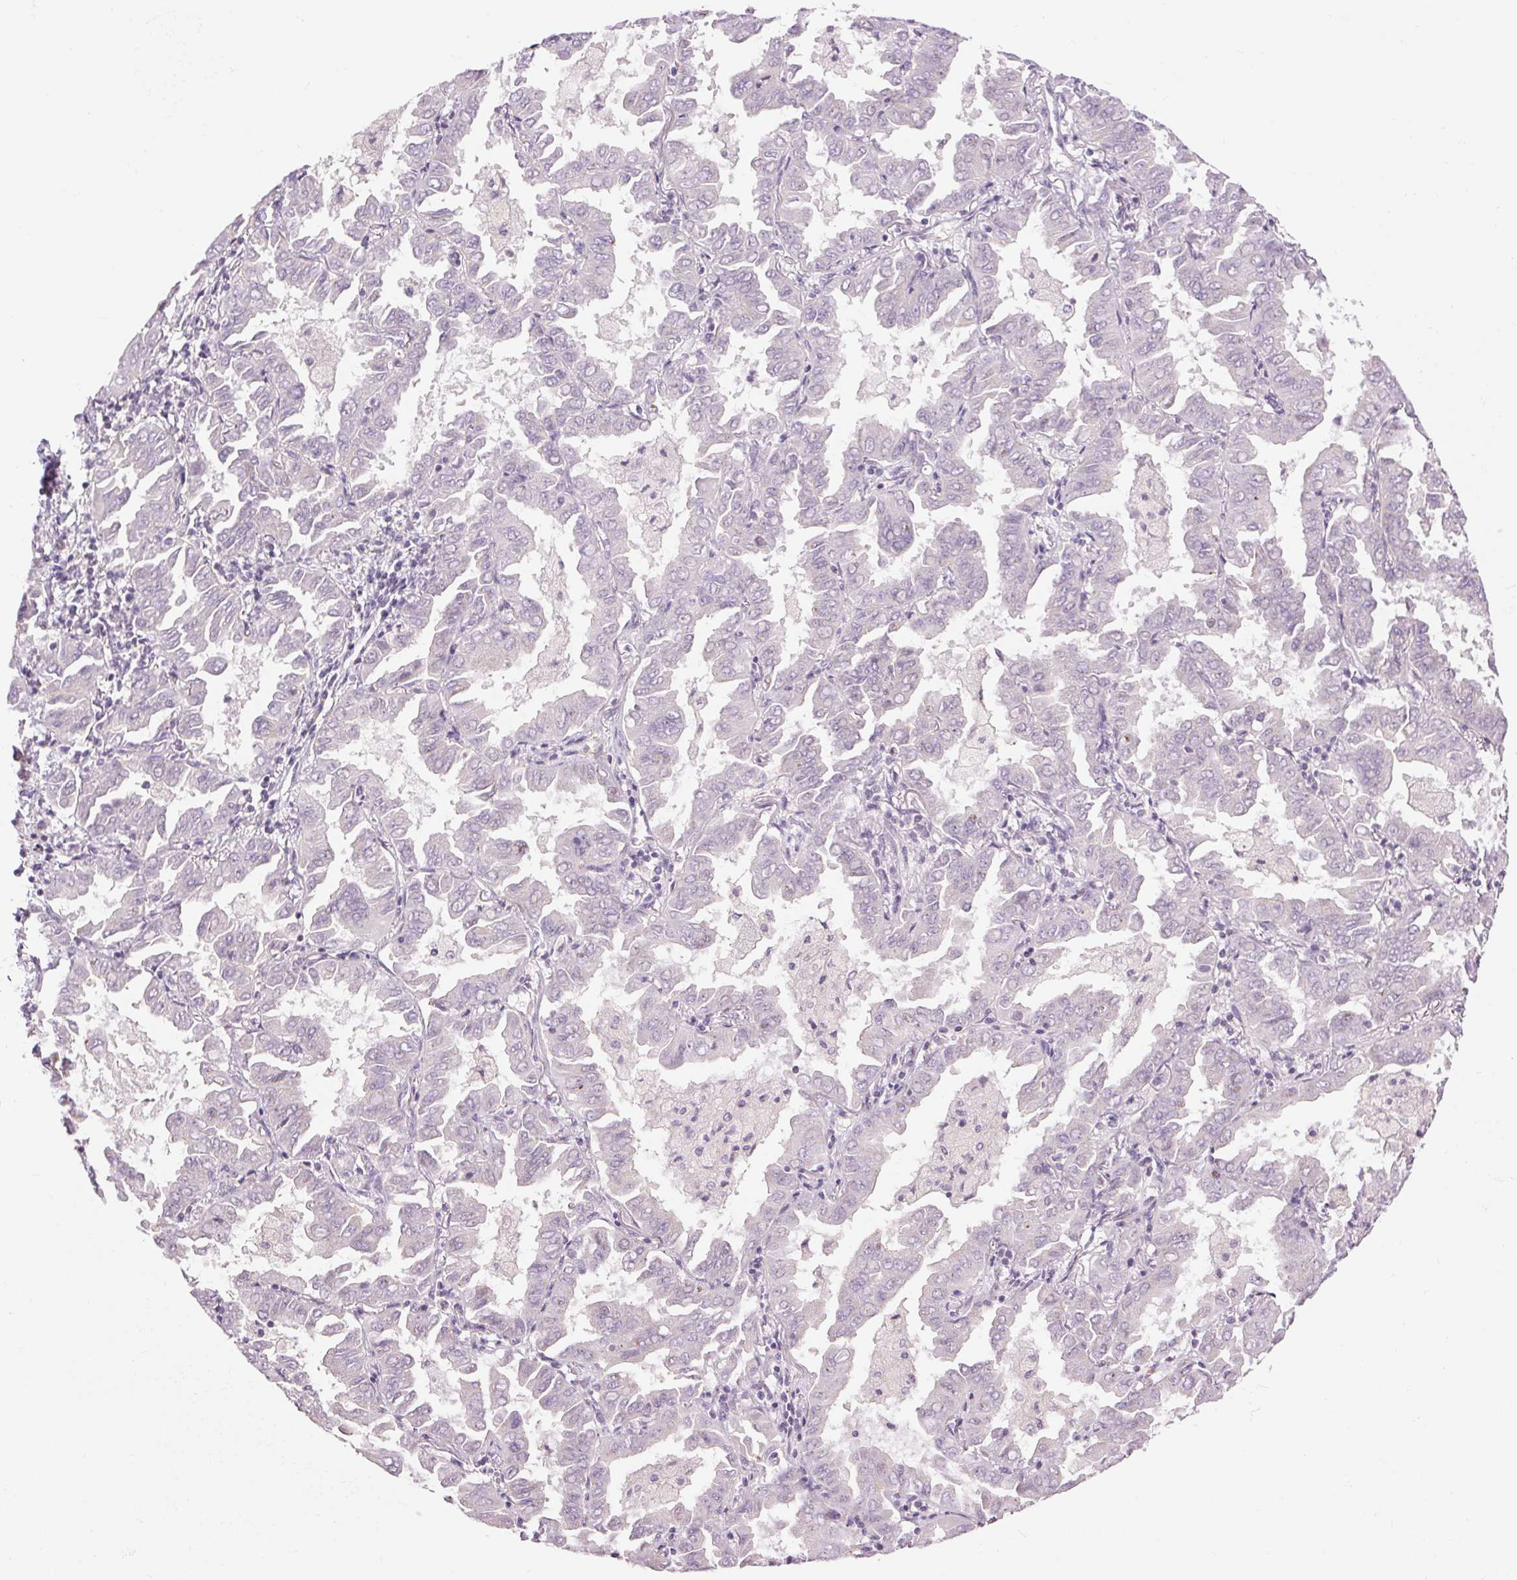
{"staining": {"intensity": "negative", "quantity": "none", "location": "none"}, "tissue": "lung cancer", "cell_type": "Tumor cells", "image_type": "cancer", "snomed": [{"axis": "morphology", "description": "Adenocarcinoma, NOS"}, {"axis": "topography", "description": "Lung"}], "caption": "A high-resolution photomicrograph shows IHC staining of lung cancer, which shows no significant expression in tumor cells. The staining was performed using DAB (3,3'-diaminobenzidine) to visualize the protein expression in brown, while the nuclei were stained in blue with hematoxylin (Magnification: 20x).", "gene": "CTNNA3", "patient": {"sex": "male", "age": 64}}